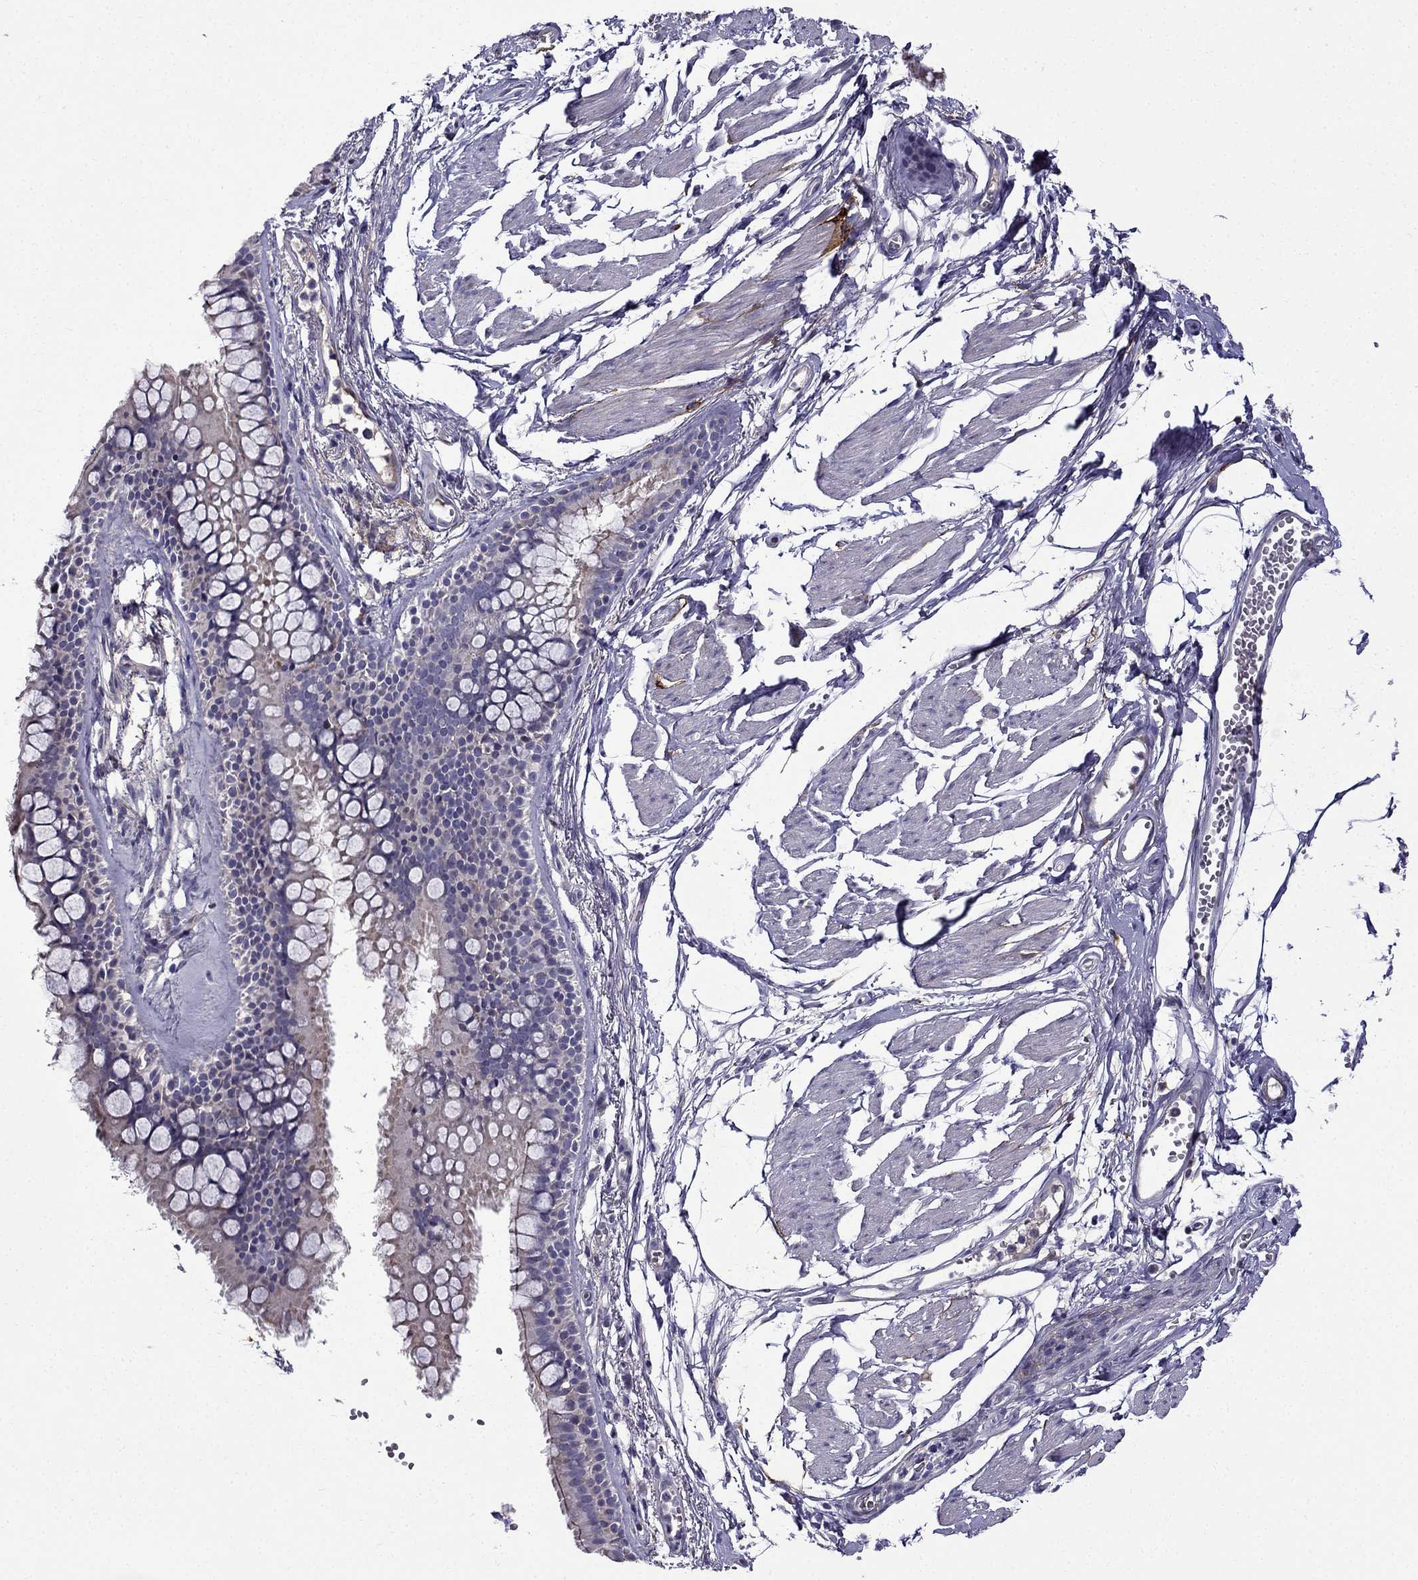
{"staining": {"intensity": "negative", "quantity": "none", "location": "none"}, "tissue": "soft tissue", "cell_type": "Fibroblasts", "image_type": "normal", "snomed": [{"axis": "morphology", "description": "Normal tissue, NOS"}, {"axis": "morphology", "description": "Squamous cell carcinoma, NOS"}, {"axis": "topography", "description": "Cartilage tissue"}, {"axis": "topography", "description": "Lung"}], "caption": "This is an IHC photomicrograph of normal soft tissue. There is no positivity in fibroblasts.", "gene": "PI16", "patient": {"sex": "male", "age": 66}}